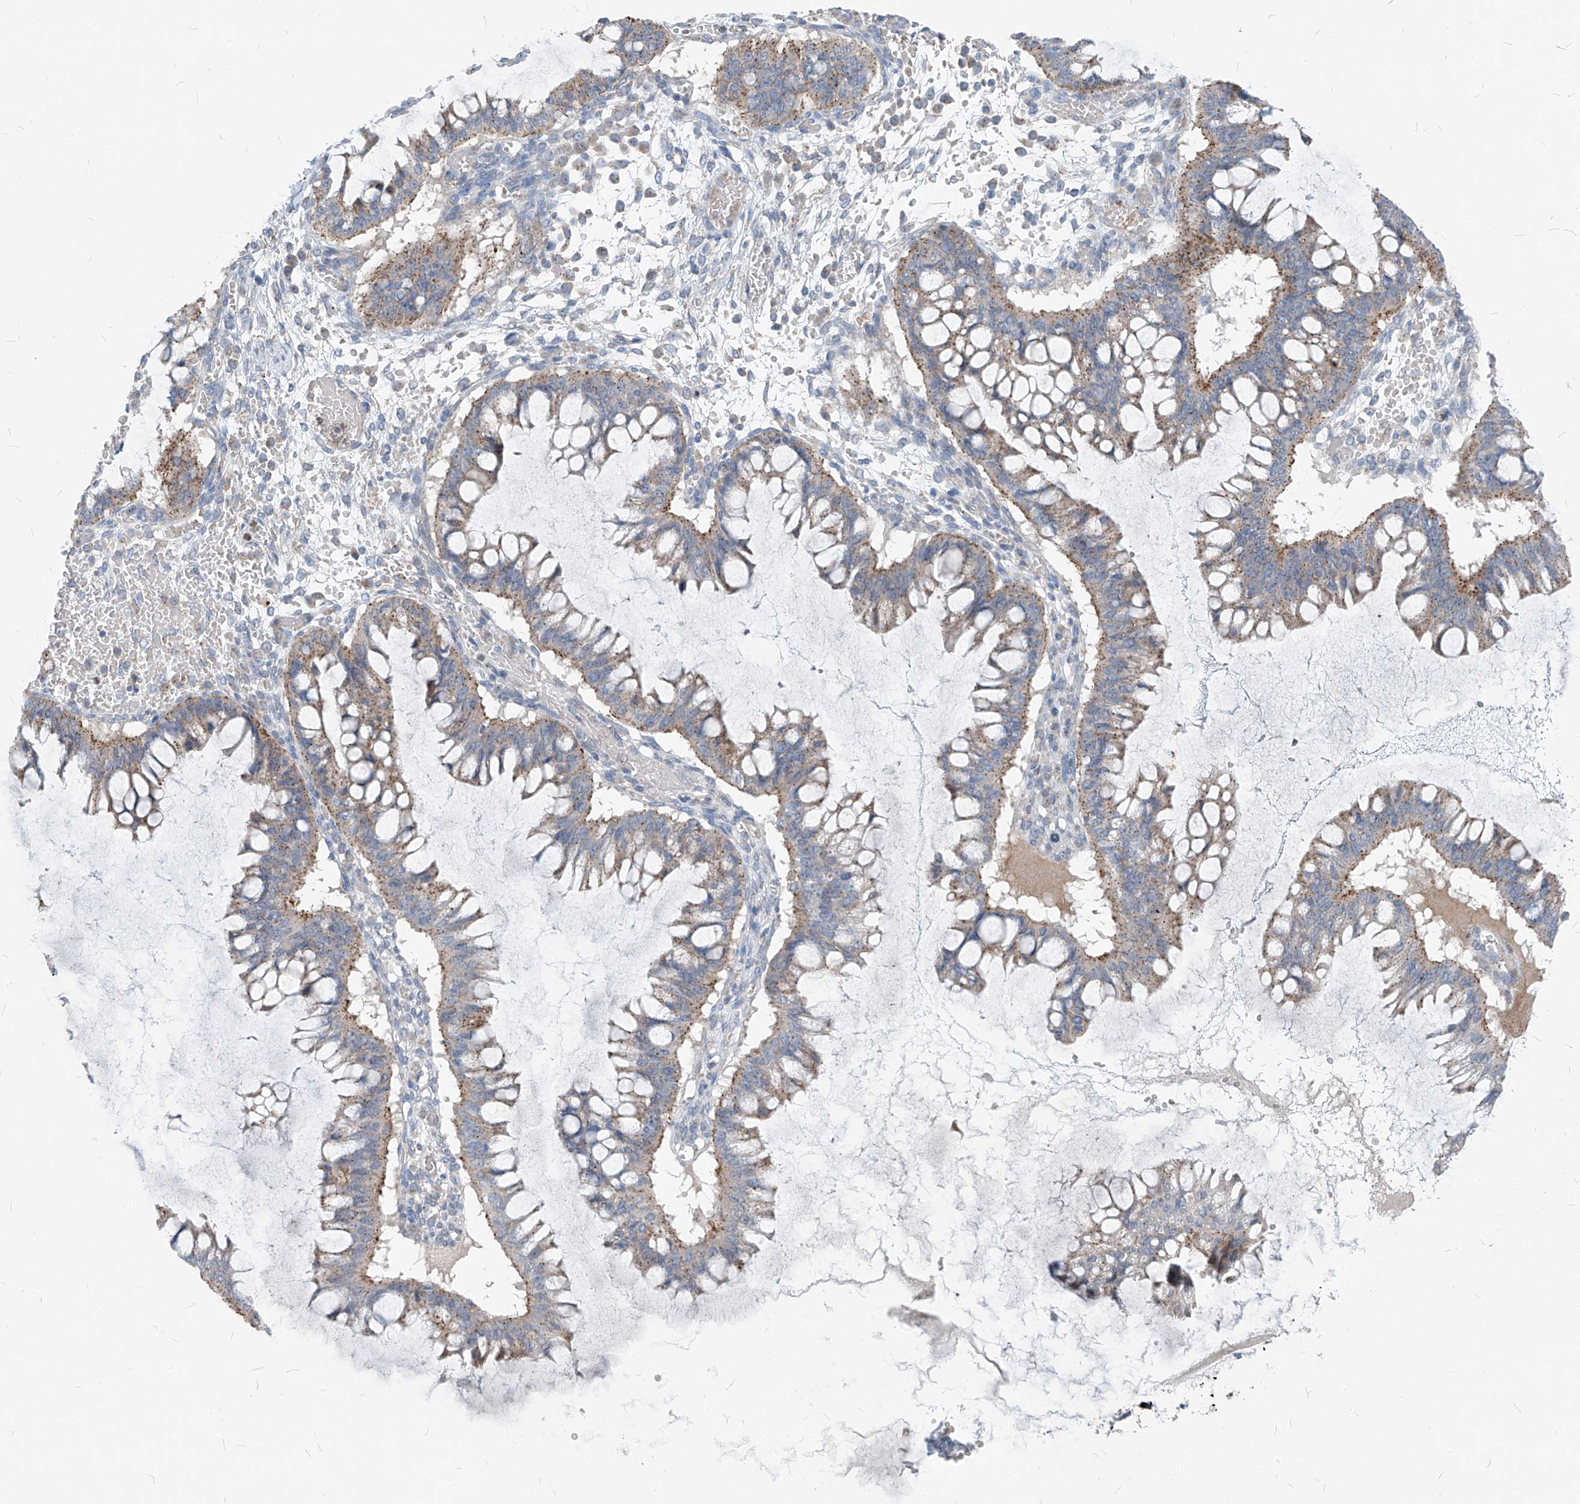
{"staining": {"intensity": "moderate", "quantity": "25%-75%", "location": "cytoplasmic/membranous"}, "tissue": "ovarian cancer", "cell_type": "Tumor cells", "image_type": "cancer", "snomed": [{"axis": "morphology", "description": "Cystadenocarcinoma, mucinous, NOS"}, {"axis": "topography", "description": "Ovary"}], "caption": "IHC (DAB (3,3'-diaminobenzidine)) staining of ovarian cancer (mucinous cystadenocarcinoma) demonstrates moderate cytoplasmic/membranous protein positivity in about 25%-75% of tumor cells.", "gene": "CHMP2B", "patient": {"sex": "female", "age": 73}}